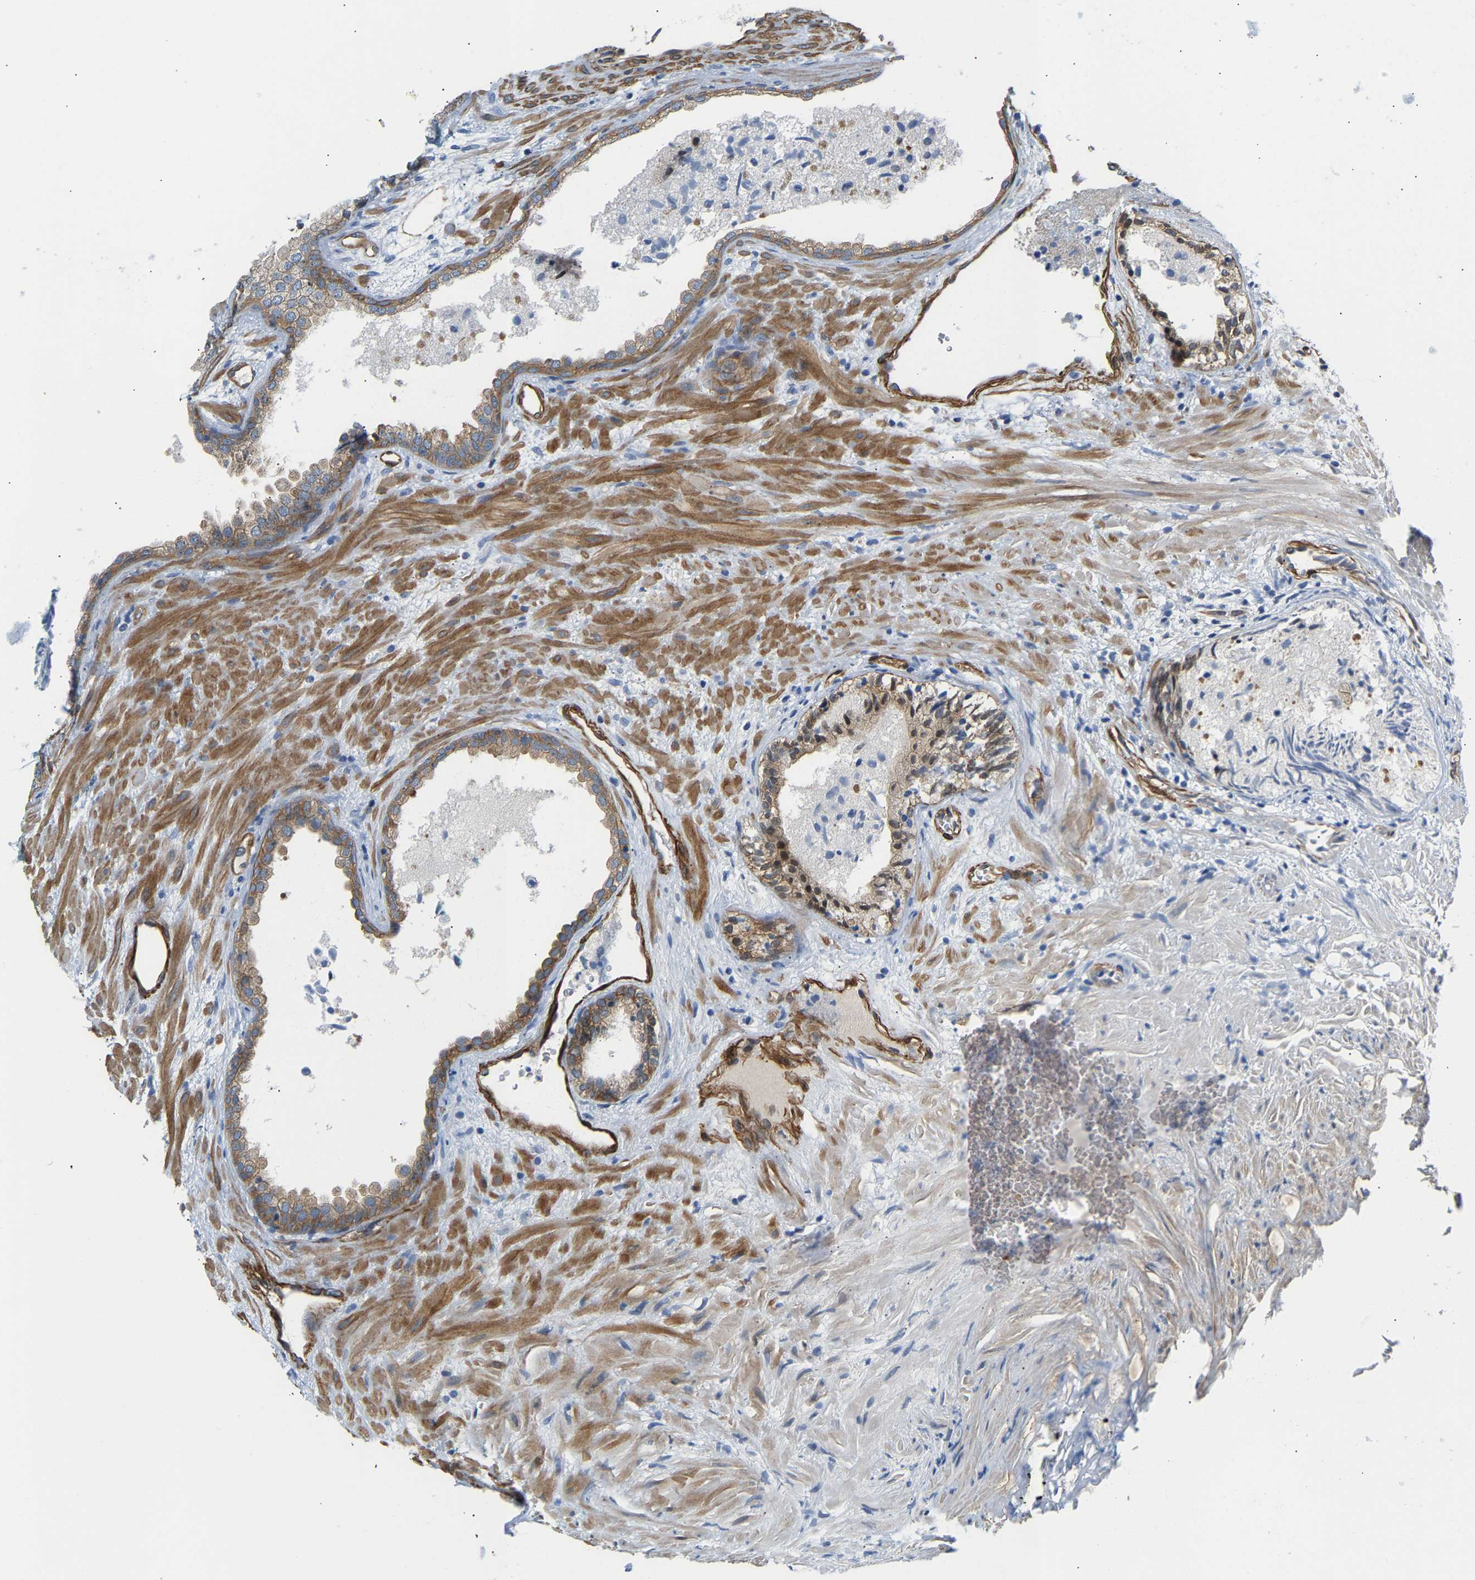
{"staining": {"intensity": "moderate", "quantity": "<25%", "location": "cytoplasmic/membranous"}, "tissue": "prostate", "cell_type": "Glandular cells", "image_type": "normal", "snomed": [{"axis": "morphology", "description": "Normal tissue, NOS"}, {"axis": "topography", "description": "Prostate"}], "caption": "Glandular cells show low levels of moderate cytoplasmic/membranous positivity in approximately <25% of cells in benign prostate.", "gene": "PAWR", "patient": {"sex": "male", "age": 76}}